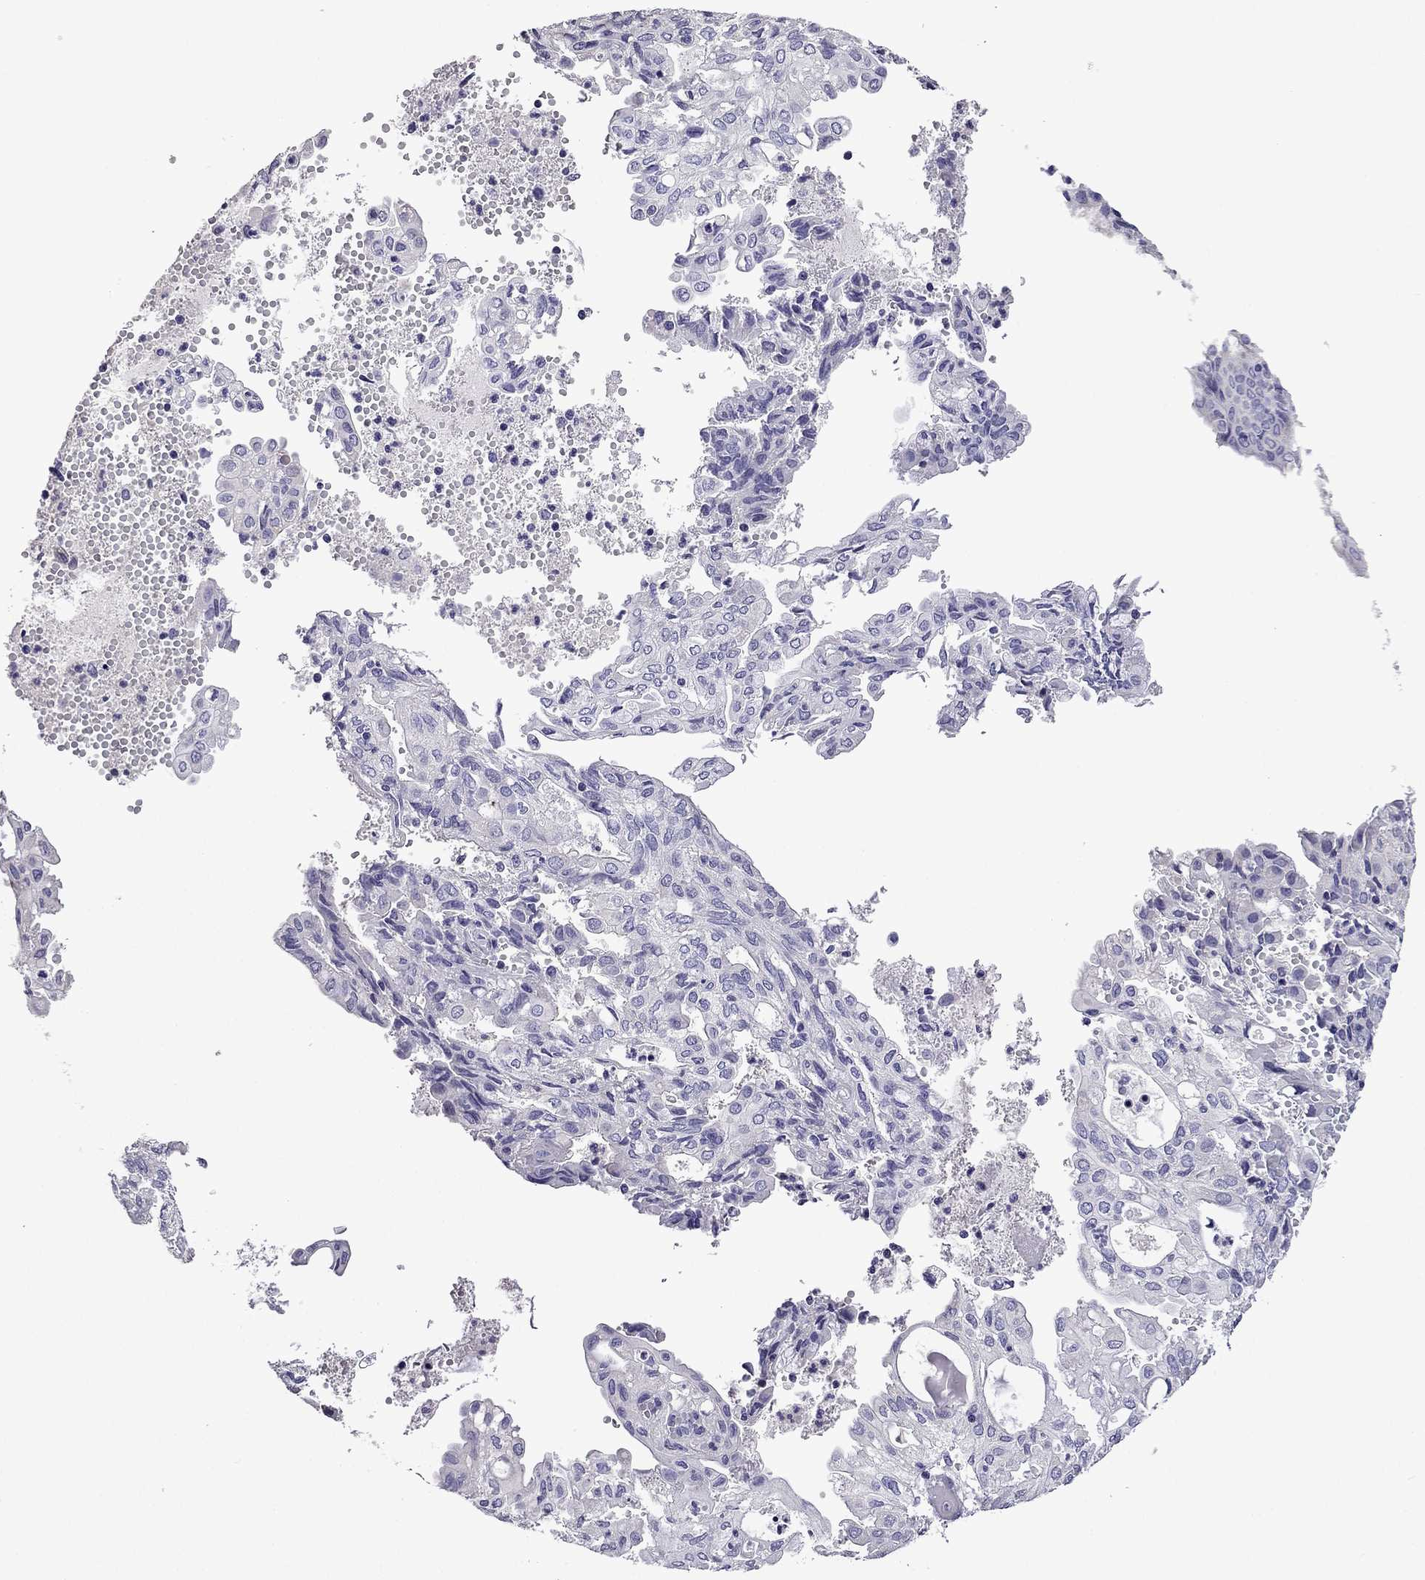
{"staining": {"intensity": "negative", "quantity": "none", "location": "none"}, "tissue": "endometrial cancer", "cell_type": "Tumor cells", "image_type": "cancer", "snomed": [{"axis": "morphology", "description": "Adenocarcinoma, NOS"}, {"axis": "topography", "description": "Endometrium"}], "caption": "This is an IHC photomicrograph of endometrial adenocarcinoma. There is no positivity in tumor cells.", "gene": "TTN", "patient": {"sex": "female", "age": 68}}